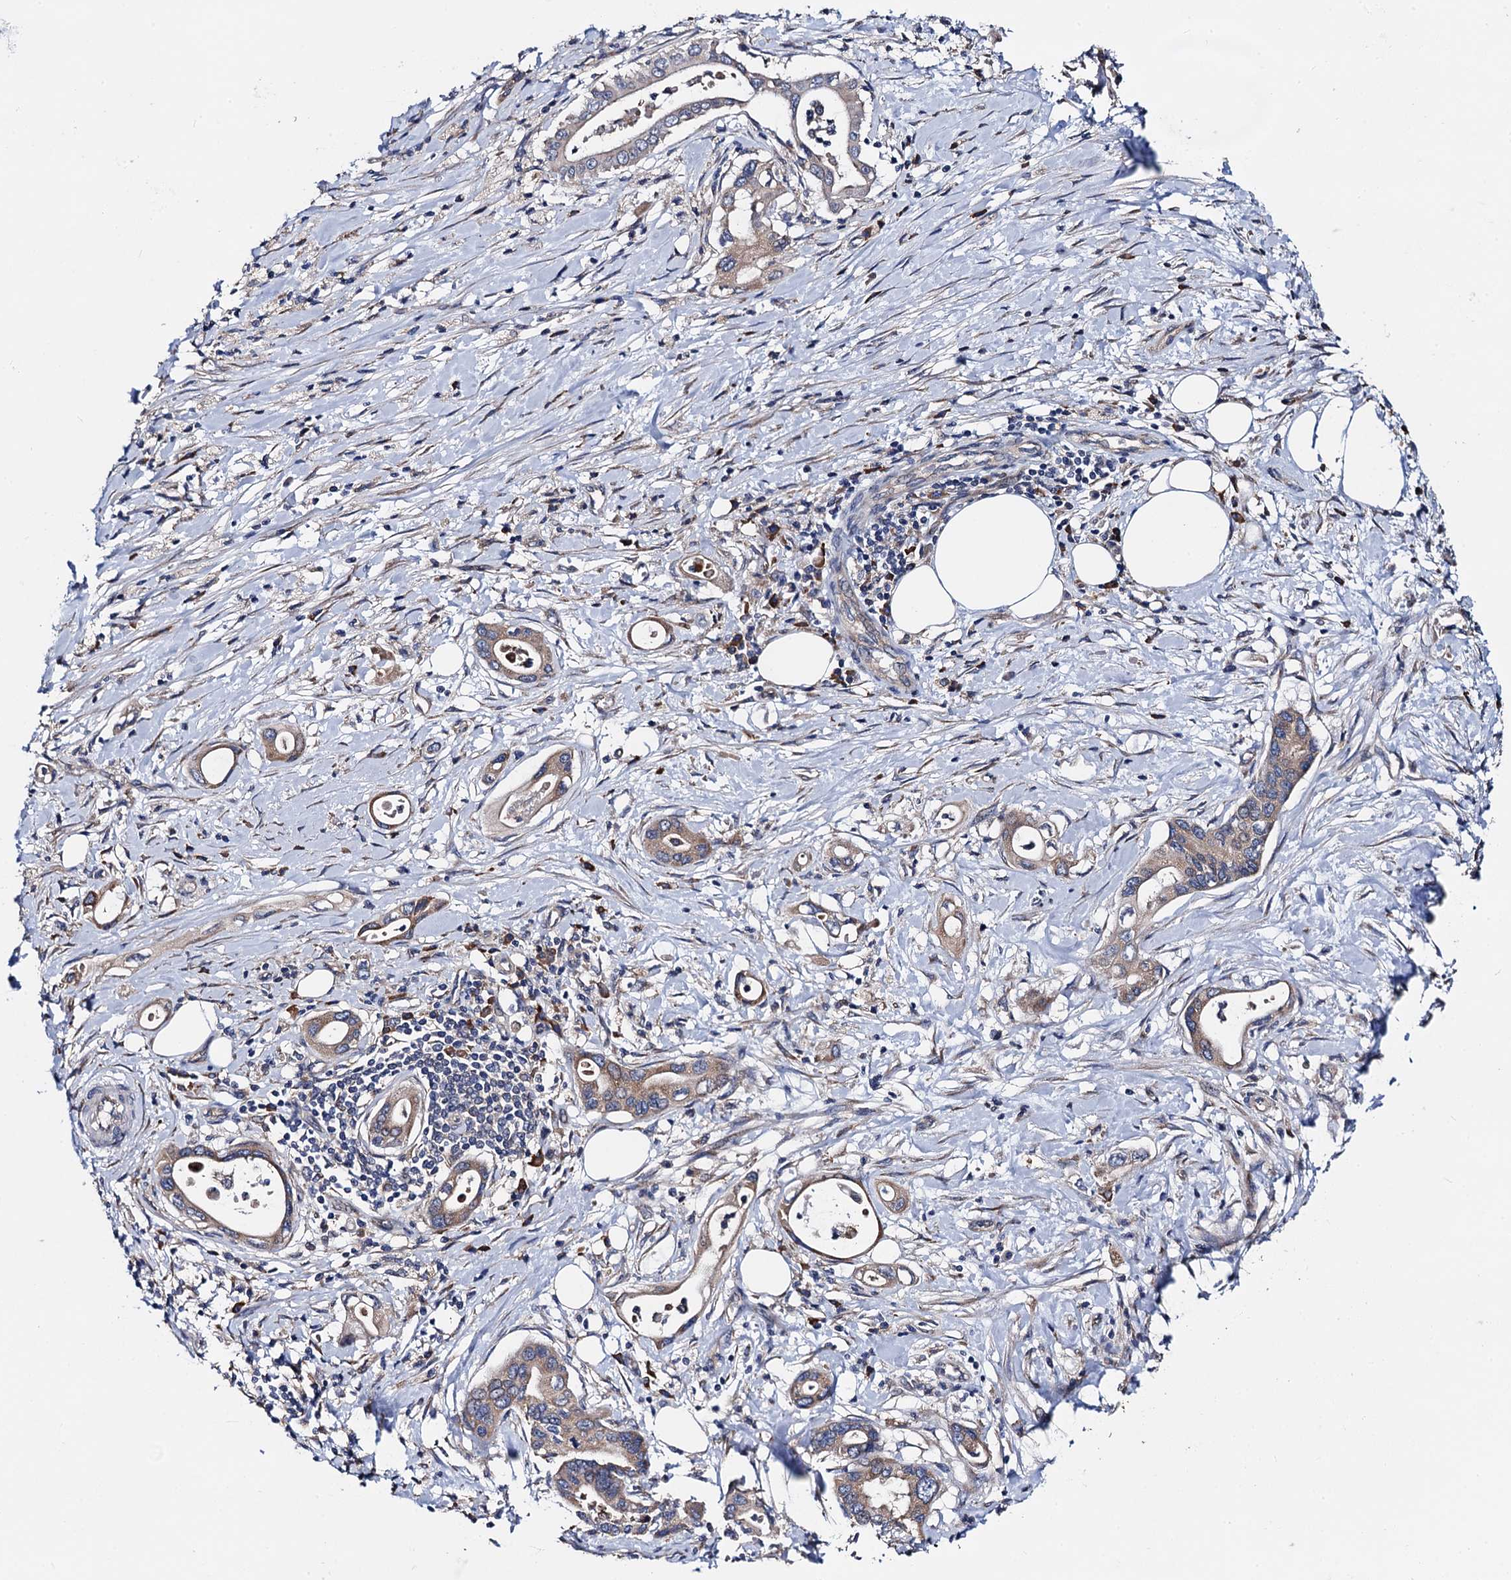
{"staining": {"intensity": "moderate", "quantity": ">75%", "location": "cytoplasmic/membranous"}, "tissue": "pancreatic cancer", "cell_type": "Tumor cells", "image_type": "cancer", "snomed": [{"axis": "morphology", "description": "Adenocarcinoma, NOS"}, {"axis": "topography", "description": "Pancreas"}], "caption": "Immunohistochemistry of adenocarcinoma (pancreatic) displays medium levels of moderate cytoplasmic/membranous positivity in about >75% of tumor cells. (brown staining indicates protein expression, while blue staining denotes nuclei).", "gene": "PGLS", "patient": {"sex": "female", "age": 77}}